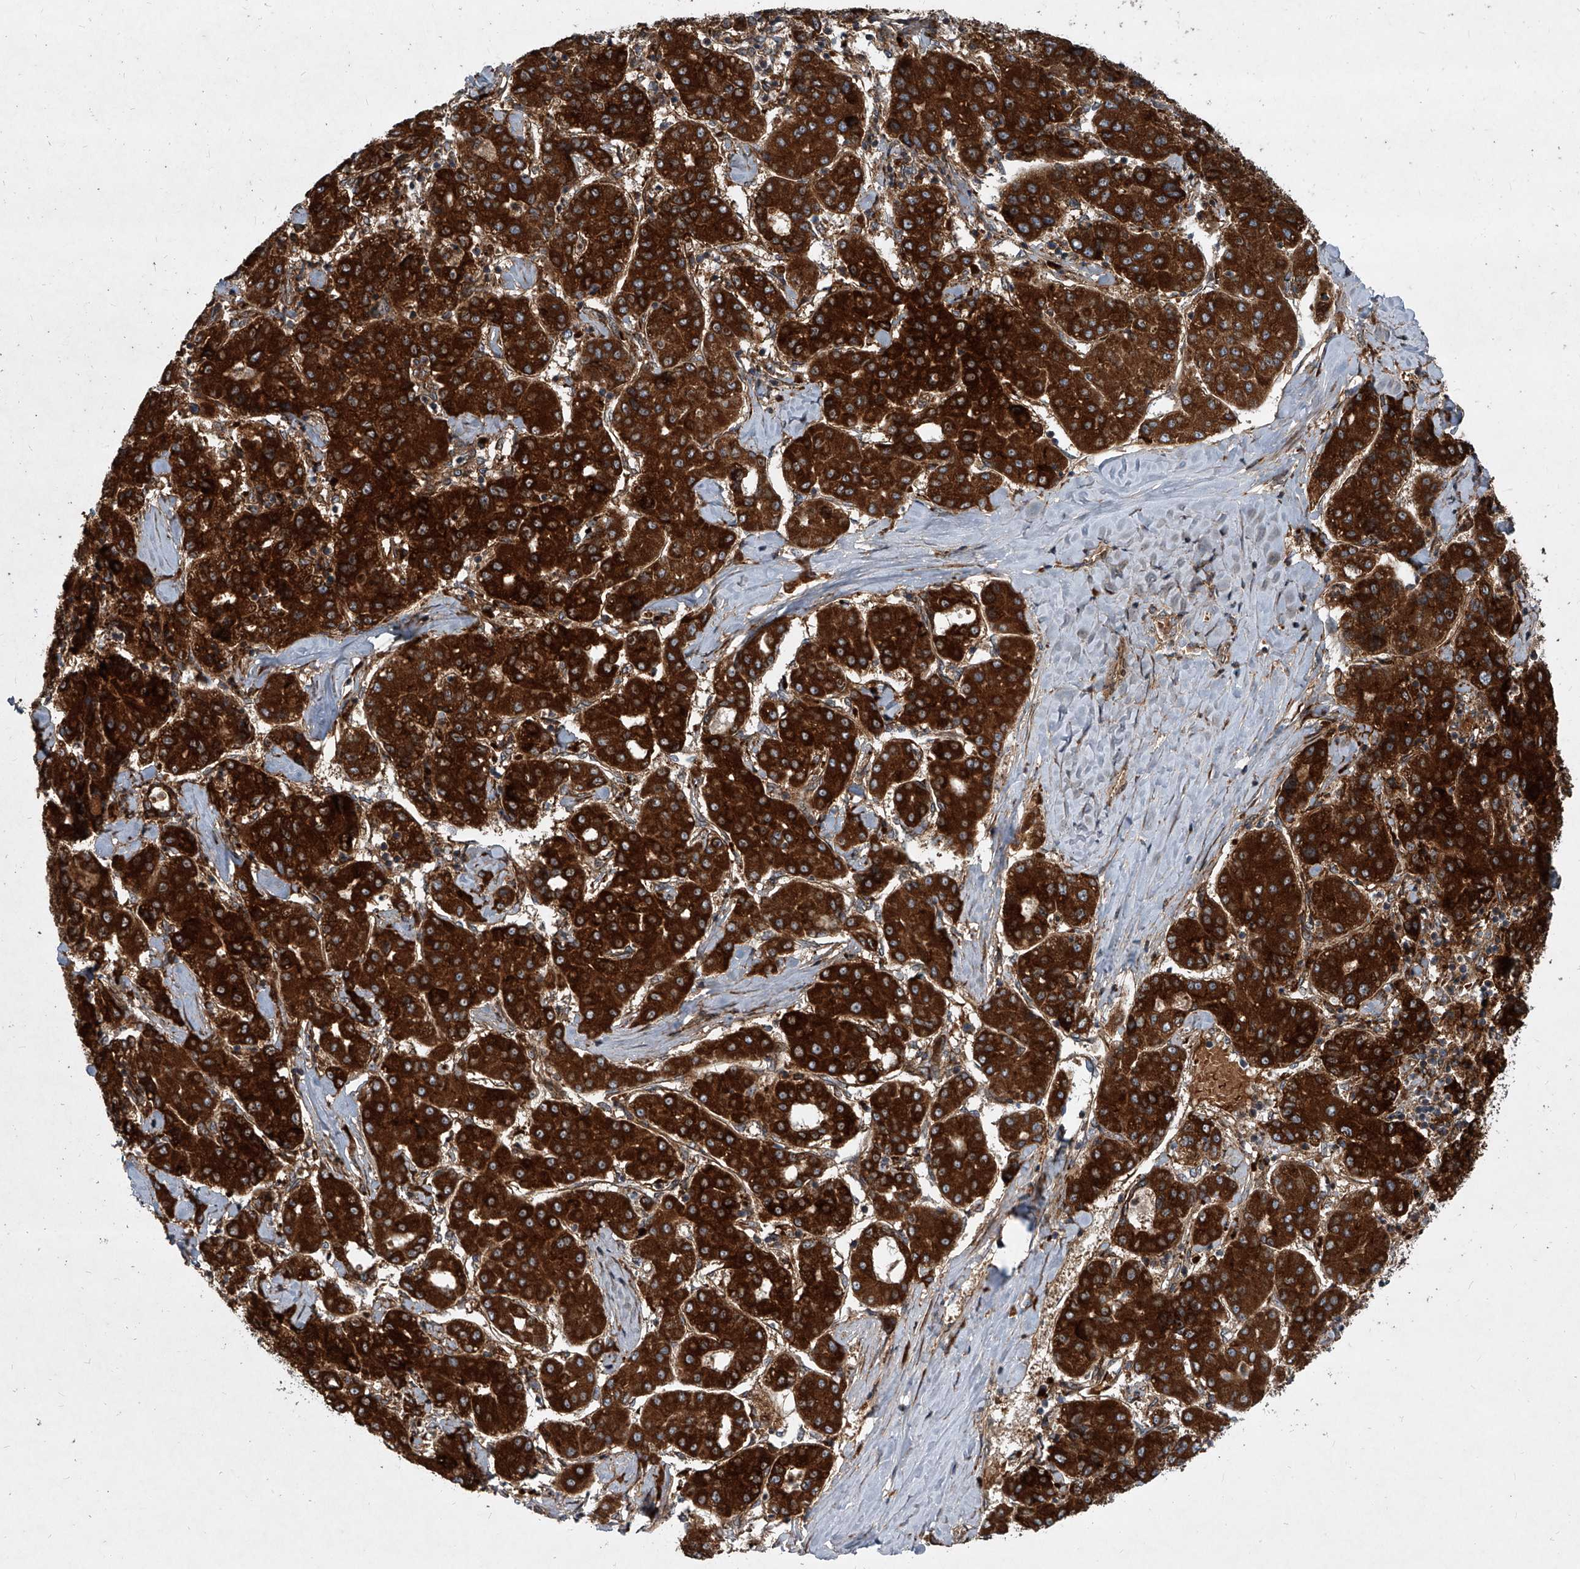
{"staining": {"intensity": "strong", "quantity": ">75%", "location": "cytoplasmic/membranous"}, "tissue": "liver cancer", "cell_type": "Tumor cells", "image_type": "cancer", "snomed": [{"axis": "morphology", "description": "Carcinoma, Hepatocellular, NOS"}, {"axis": "topography", "description": "Liver"}], "caption": "There is high levels of strong cytoplasmic/membranous positivity in tumor cells of liver cancer, as demonstrated by immunohistochemical staining (brown color).", "gene": "EVA1C", "patient": {"sex": "male", "age": 65}}